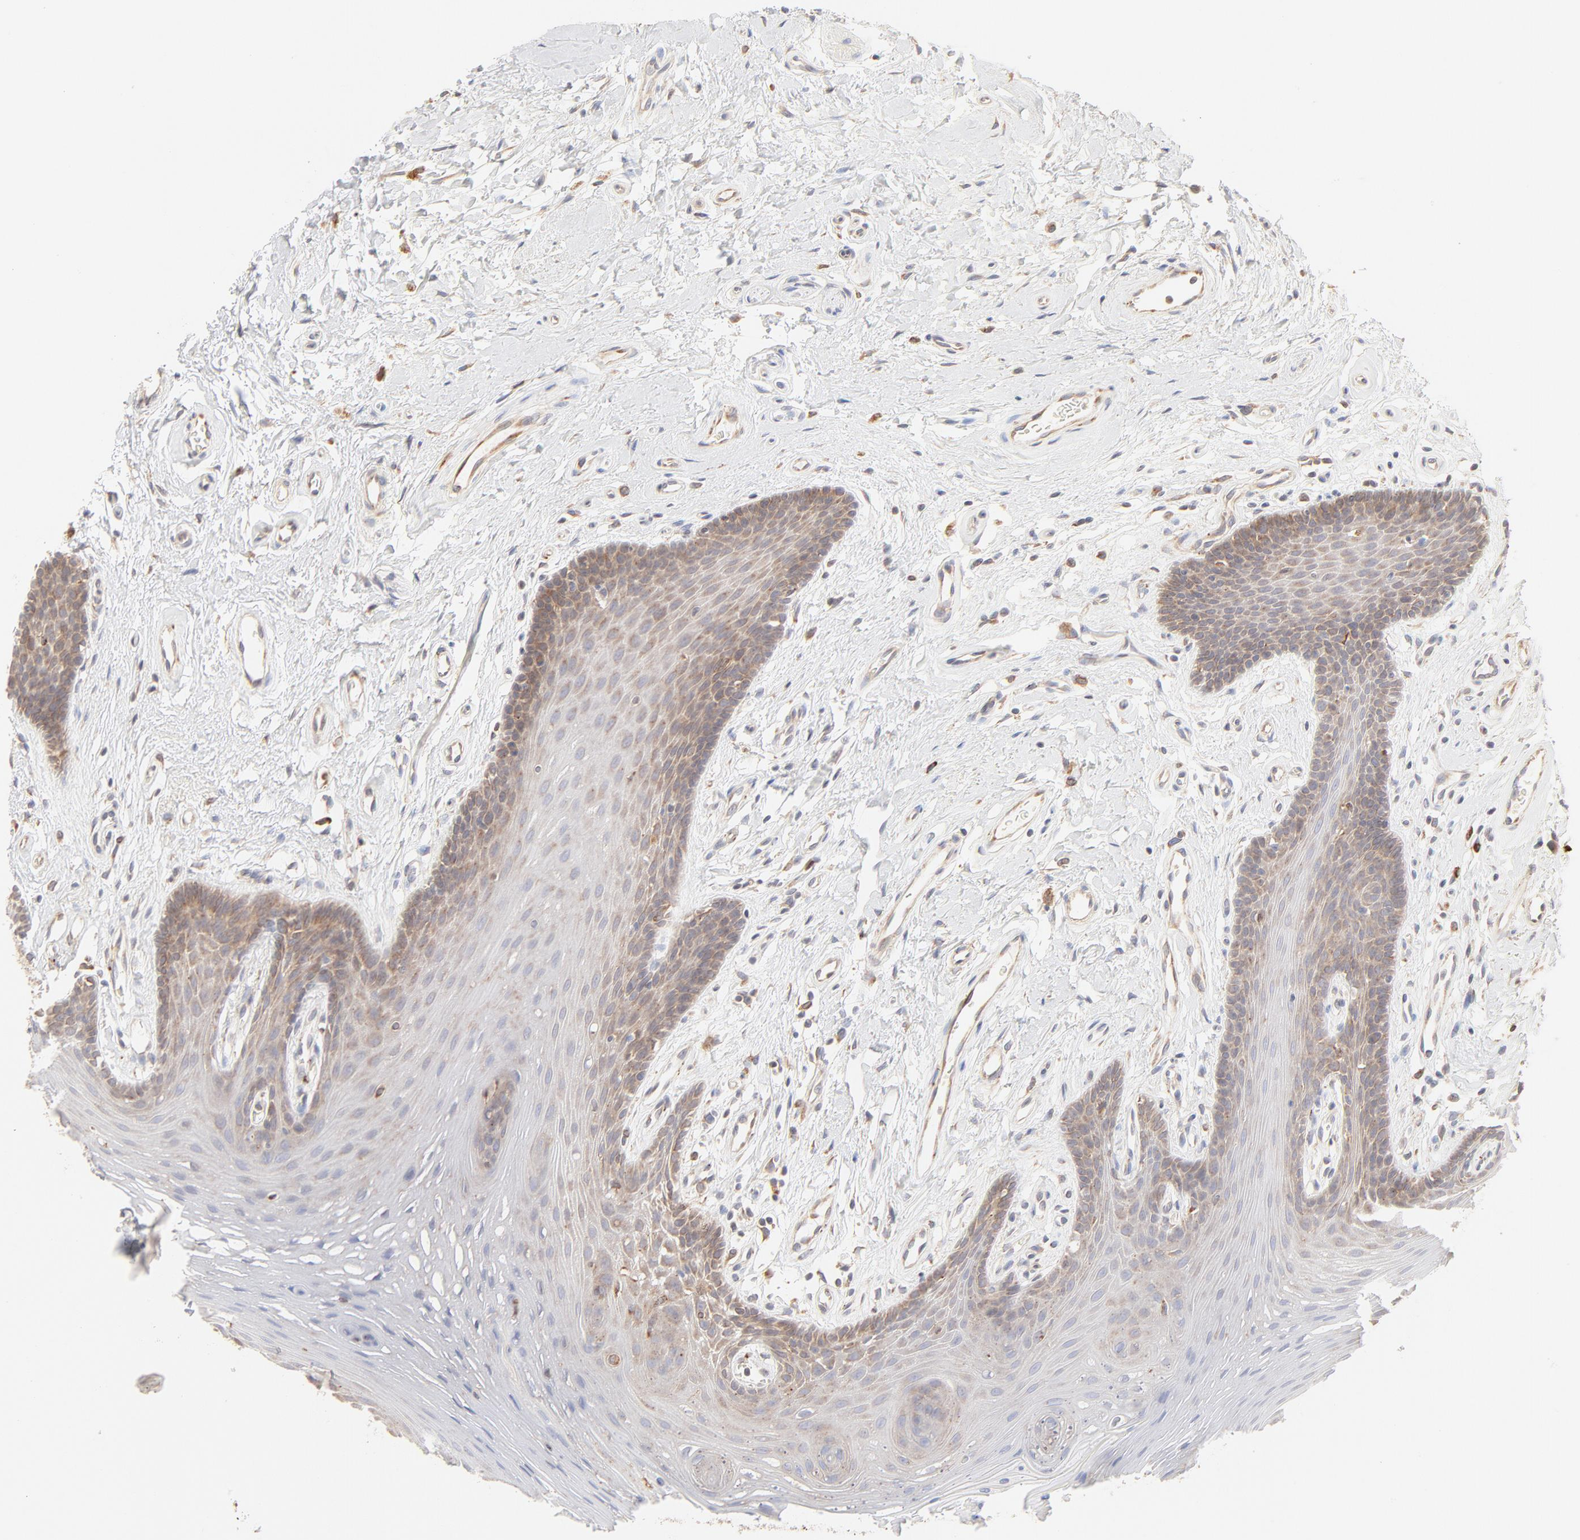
{"staining": {"intensity": "moderate", "quantity": ">75%", "location": "cytoplasmic/membranous"}, "tissue": "oral mucosa", "cell_type": "Squamous epithelial cells", "image_type": "normal", "snomed": [{"axis": "morphology", "description": "Normal tissue, NOS"}, {"axis": "topography", "description": "Oral tissue"}], "caption": "Oral mucosa stained with DAB (3,3'-diaminobenzidine) immunohistochemistry (IHC) displays medium levels of moderate cytoplasmic/membranous positivity in approximately >75% of squamous epithelial cells.", "gene": "PARP12", "patient": {"sex": "male", "age": 62}}